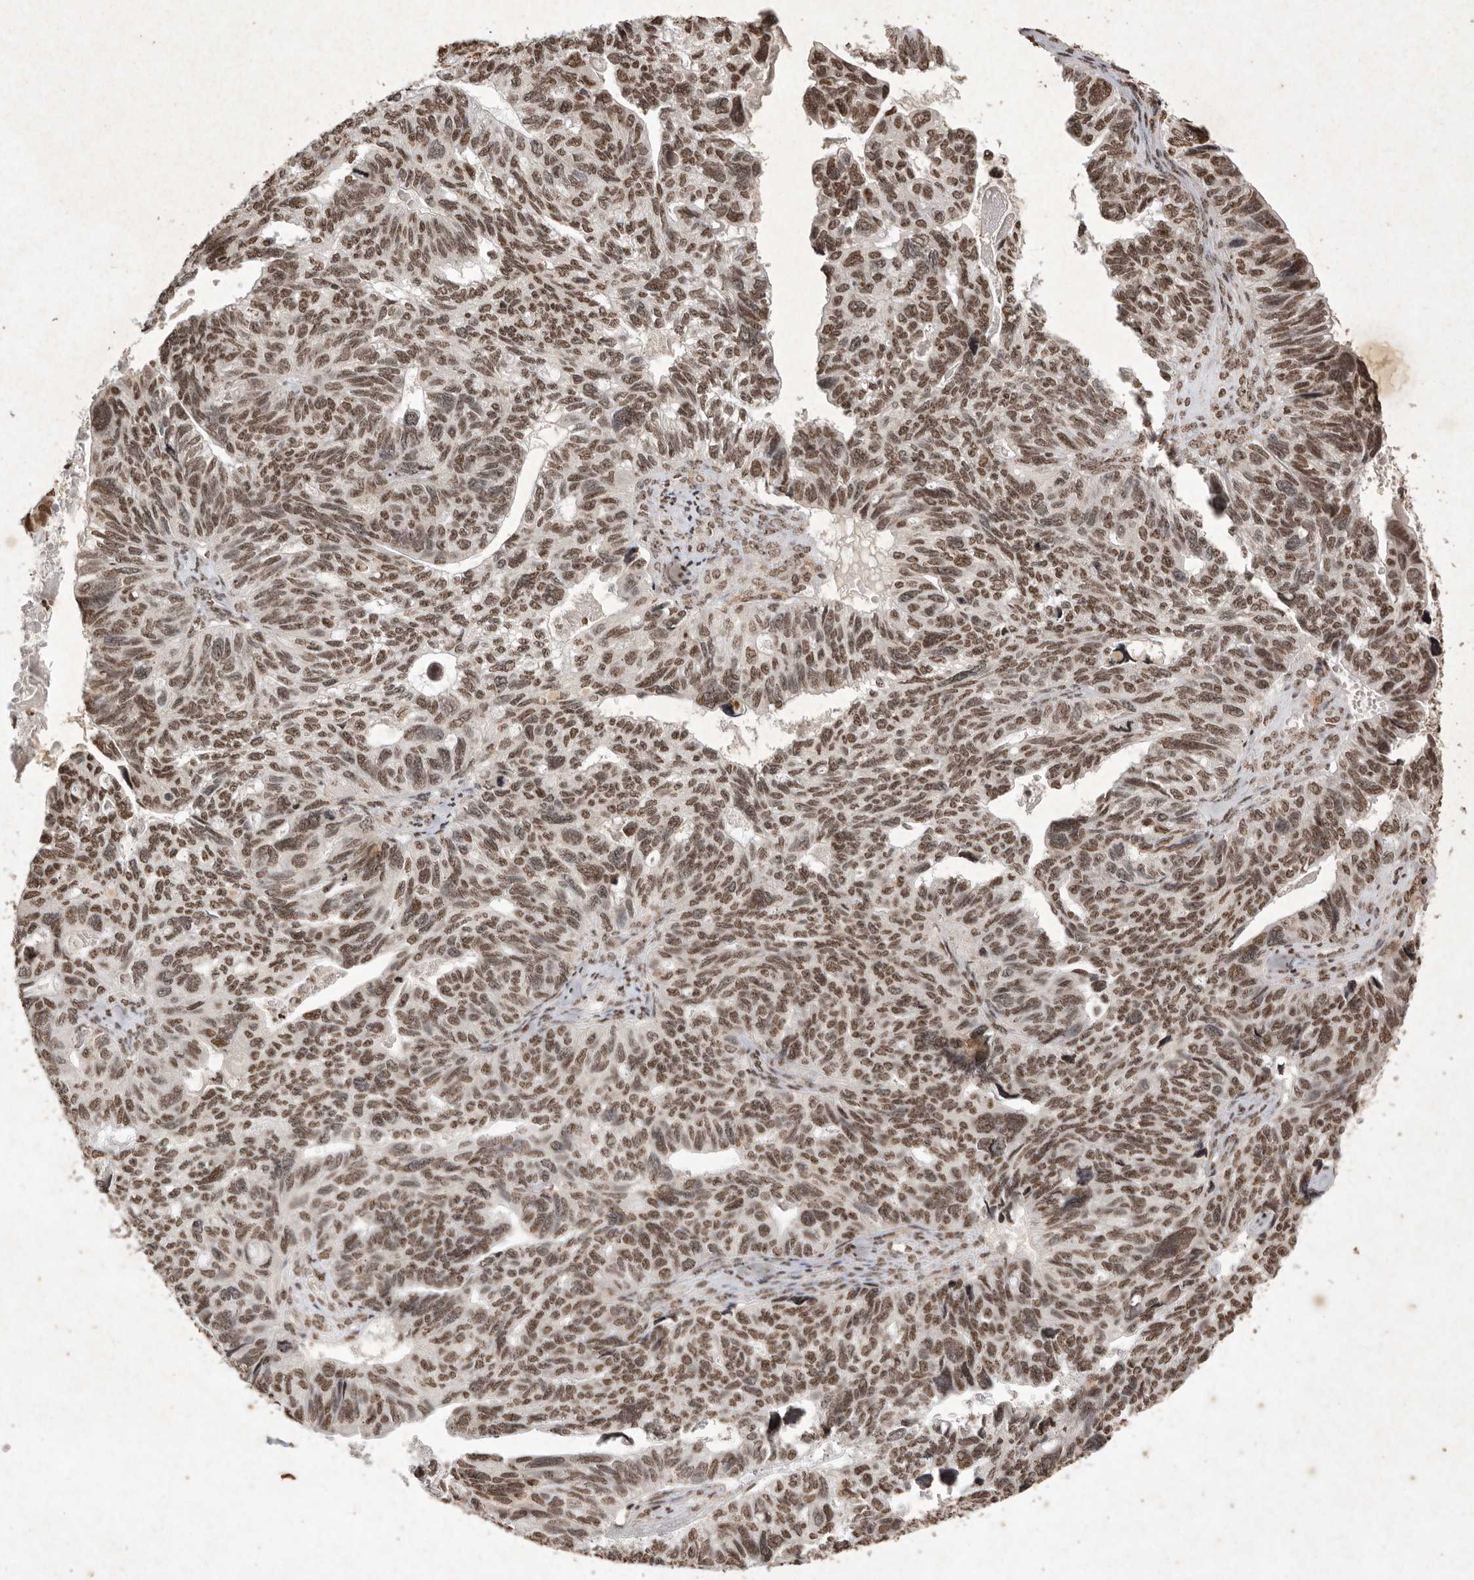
{"staining": {"intensity": "moderate", "quantity": ">75%", "location": "nuclear"}, "tissue": "ovarian cancer", "cell_type": "Tumor cells", "image_type": "cancer", "snomed": [{"axis": "morphology", "description": "Cystadenocarcinoma, serous, NOS"}, {"axis": "topography", "description": "Ovary"}], "caption": "The image demonstrates a brown stain indicating the presence of a protein in the nuclear of tumor cells in ovarian cancer (serous cystadenocarcinoma).", "gene": "NKX3-2", "patient": {"sex": "female", "age": 79}}